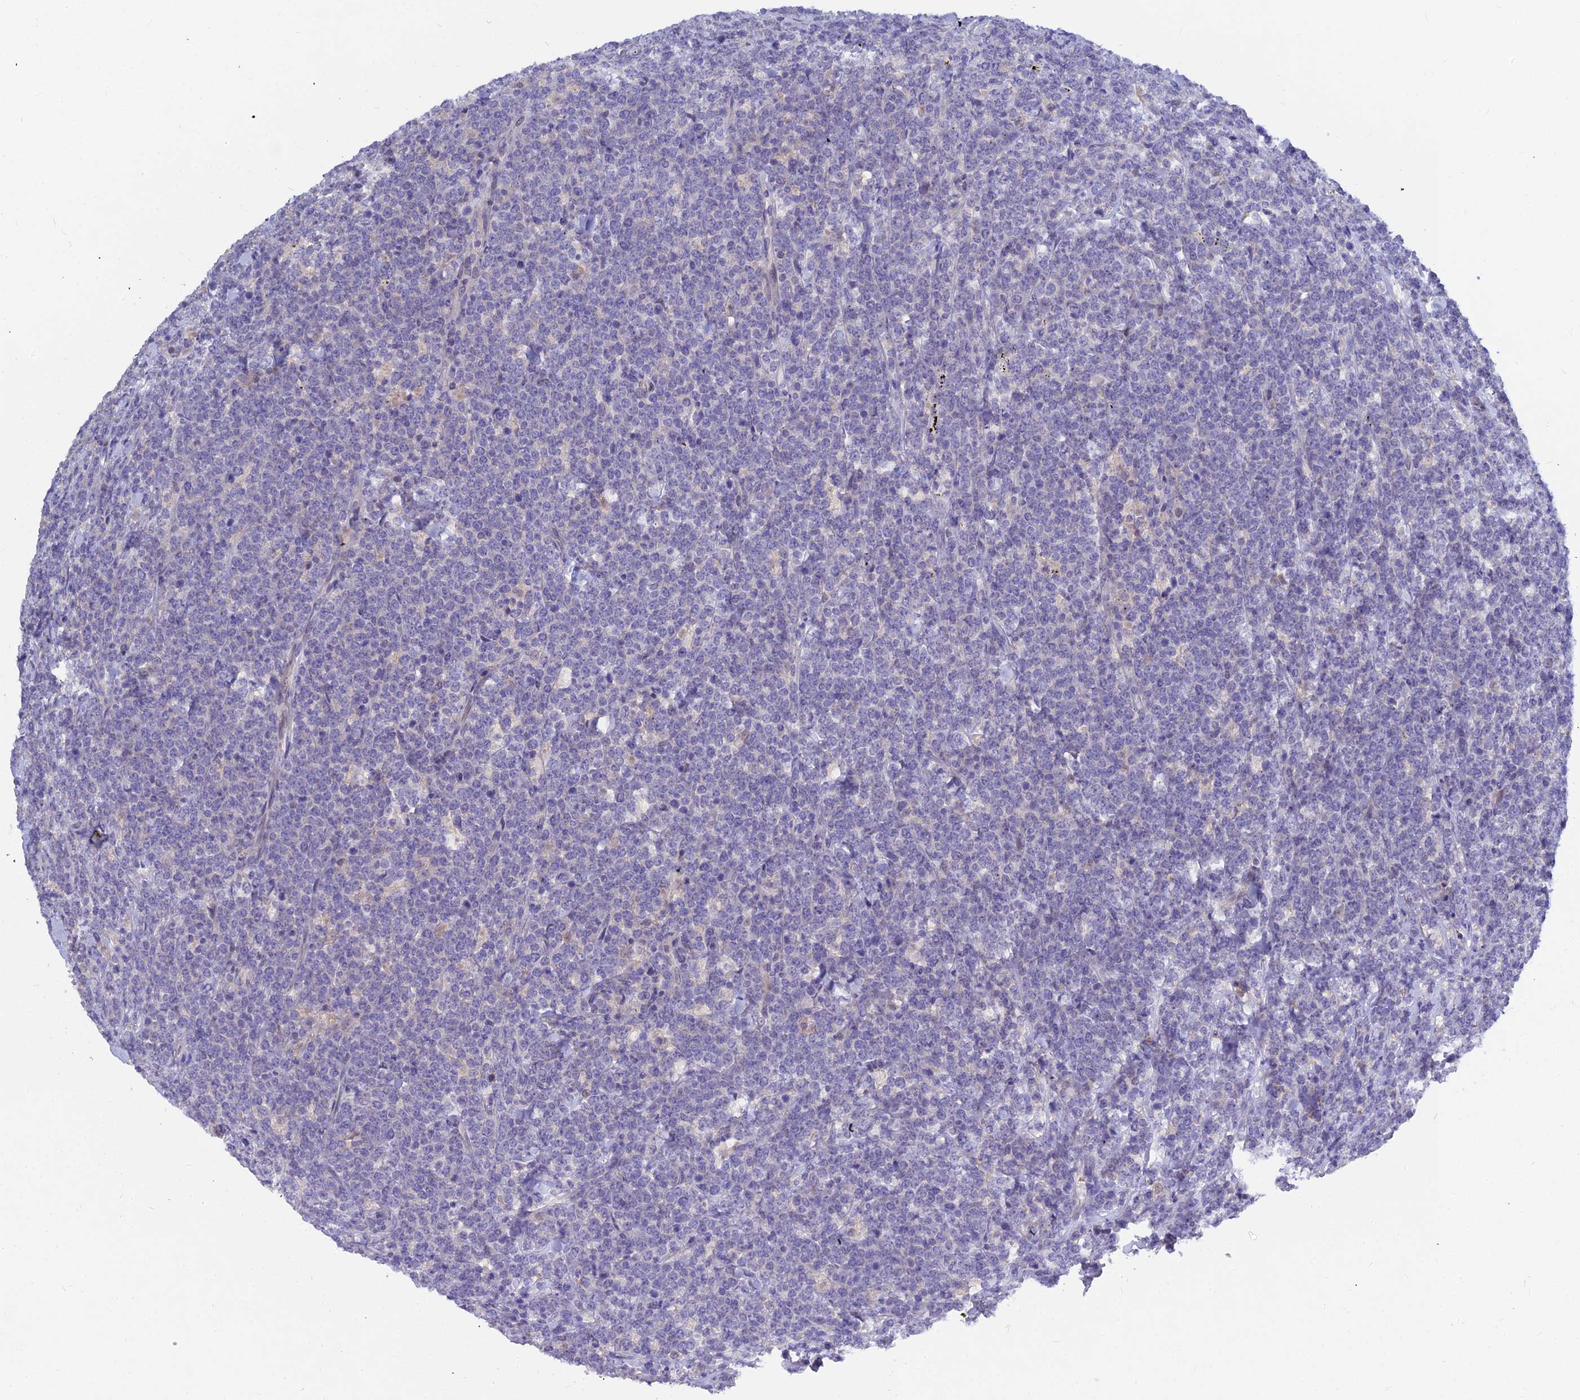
{"staining": {"intensity": "negative", "quantity": "none", "location": "none"}, "tissue": "lymphoma", "cell_type": "Tumor cells", "image_type": "cancer", "snomed": [{"axis": "morphology", "description": "Malignant lymphoma, non-Hodgkin's type, High grade"}, {"axis": "topography", "description": "Small intestine"}], "caption": "High magnification brightfield microscopy of lymphoma stained with DAB (brown) and counterstained with hematoxylin (blue): tumor cells show no significant expression.", "gene": "DMRTA1", "patient": {"sex": "male", "age": 8}}